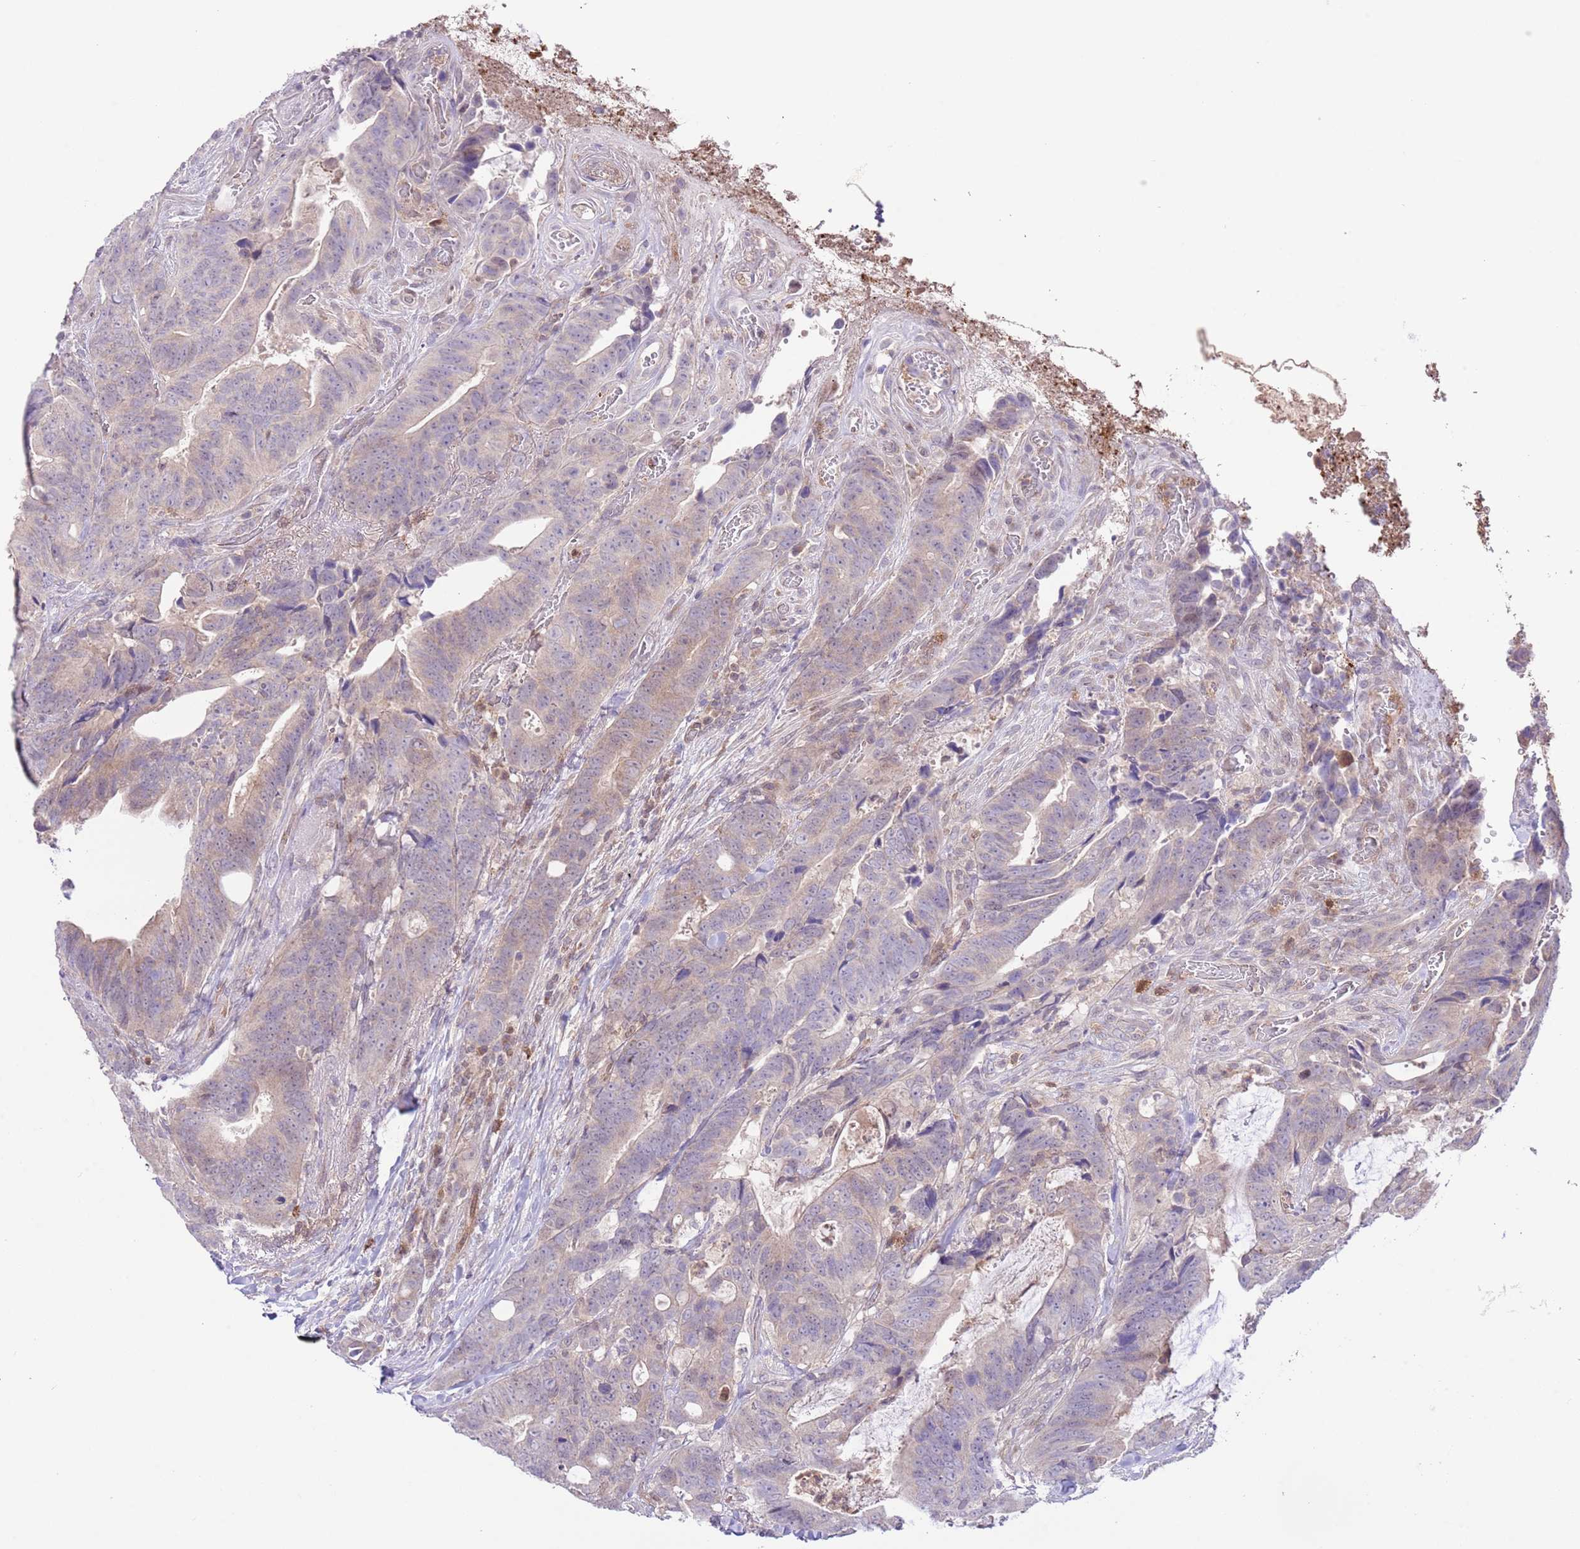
{"staining": {"intensity": "negative", "quantity": "none", "location": "none"}, "tissue": "colorectal cancer", "cell_type": "Tumor cells", "image_type": "cancer", "snomed": [{"axis": "morphology", "description": "Adenocarcinoma, NOS"}, {"axis": "topography", "description": "Colon"}], "caption": "Protein analysis of colorectal cancer demonstrates no significant positivity in tumor cells. The staining is performed using DAB (3,3'-diaminobenzidine) brown chromogen with nuclei counter-stained in using hematoxylin.", "gene": "HDHD2", "patient": {"sex": "female", "age": 82}}